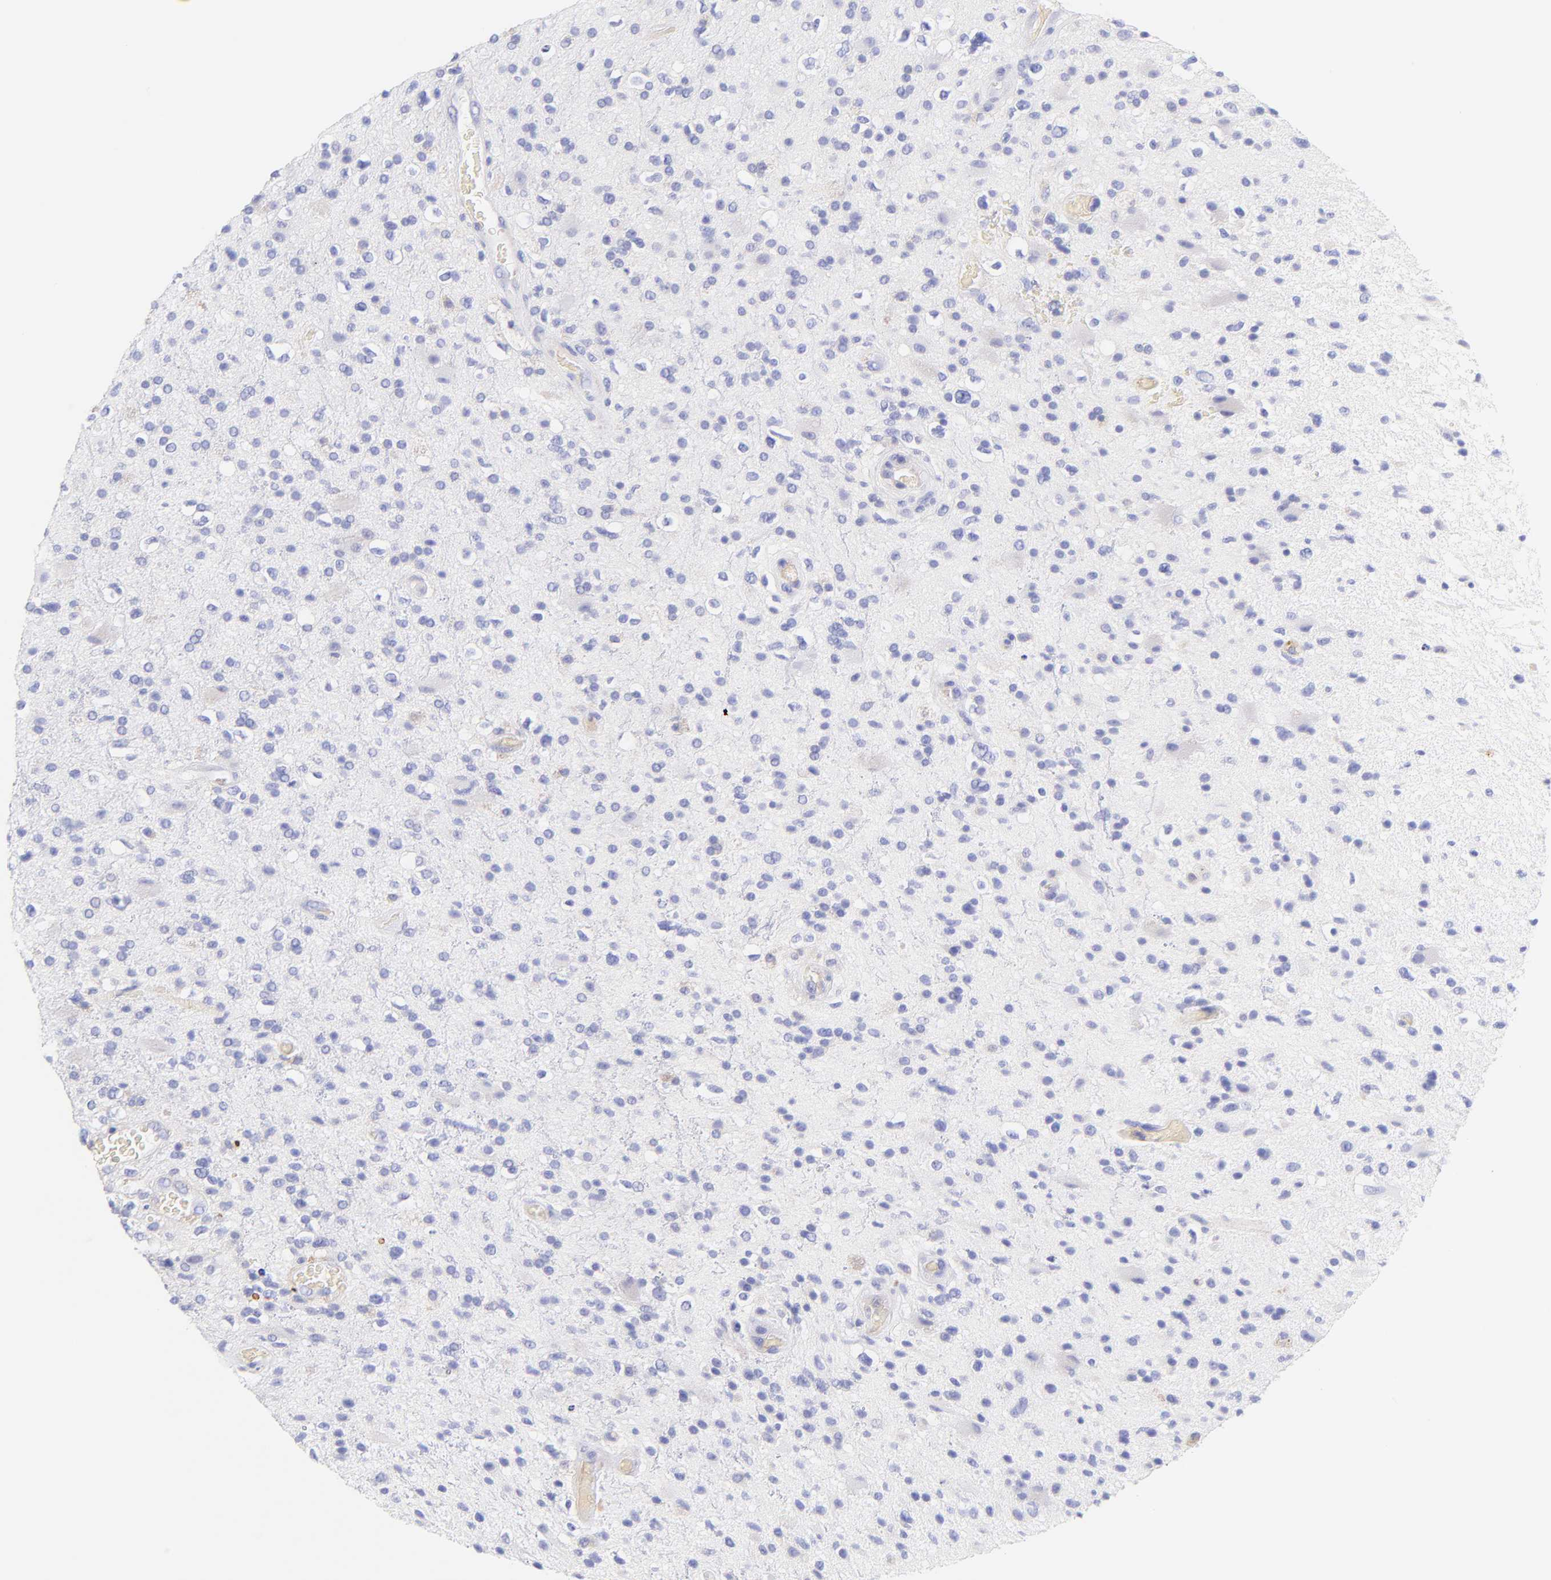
{"staining": {"intensity": "negative", "quantity": "none", "location": "none"}, "tissue": "glioma", "cell_type": "Tumor cells", "image_type": "cancer", "snomed": [{"axis": "morphology", "description": "Glioma, malignant, High grade"}, {"axis": "topography", "description": "Brain"}], "caption": "The photomicrograph displays no significant positivity in tumor cells of glioma.", "gene": "FRMPD3", "patient": {"sex": "male", "age": 33}}